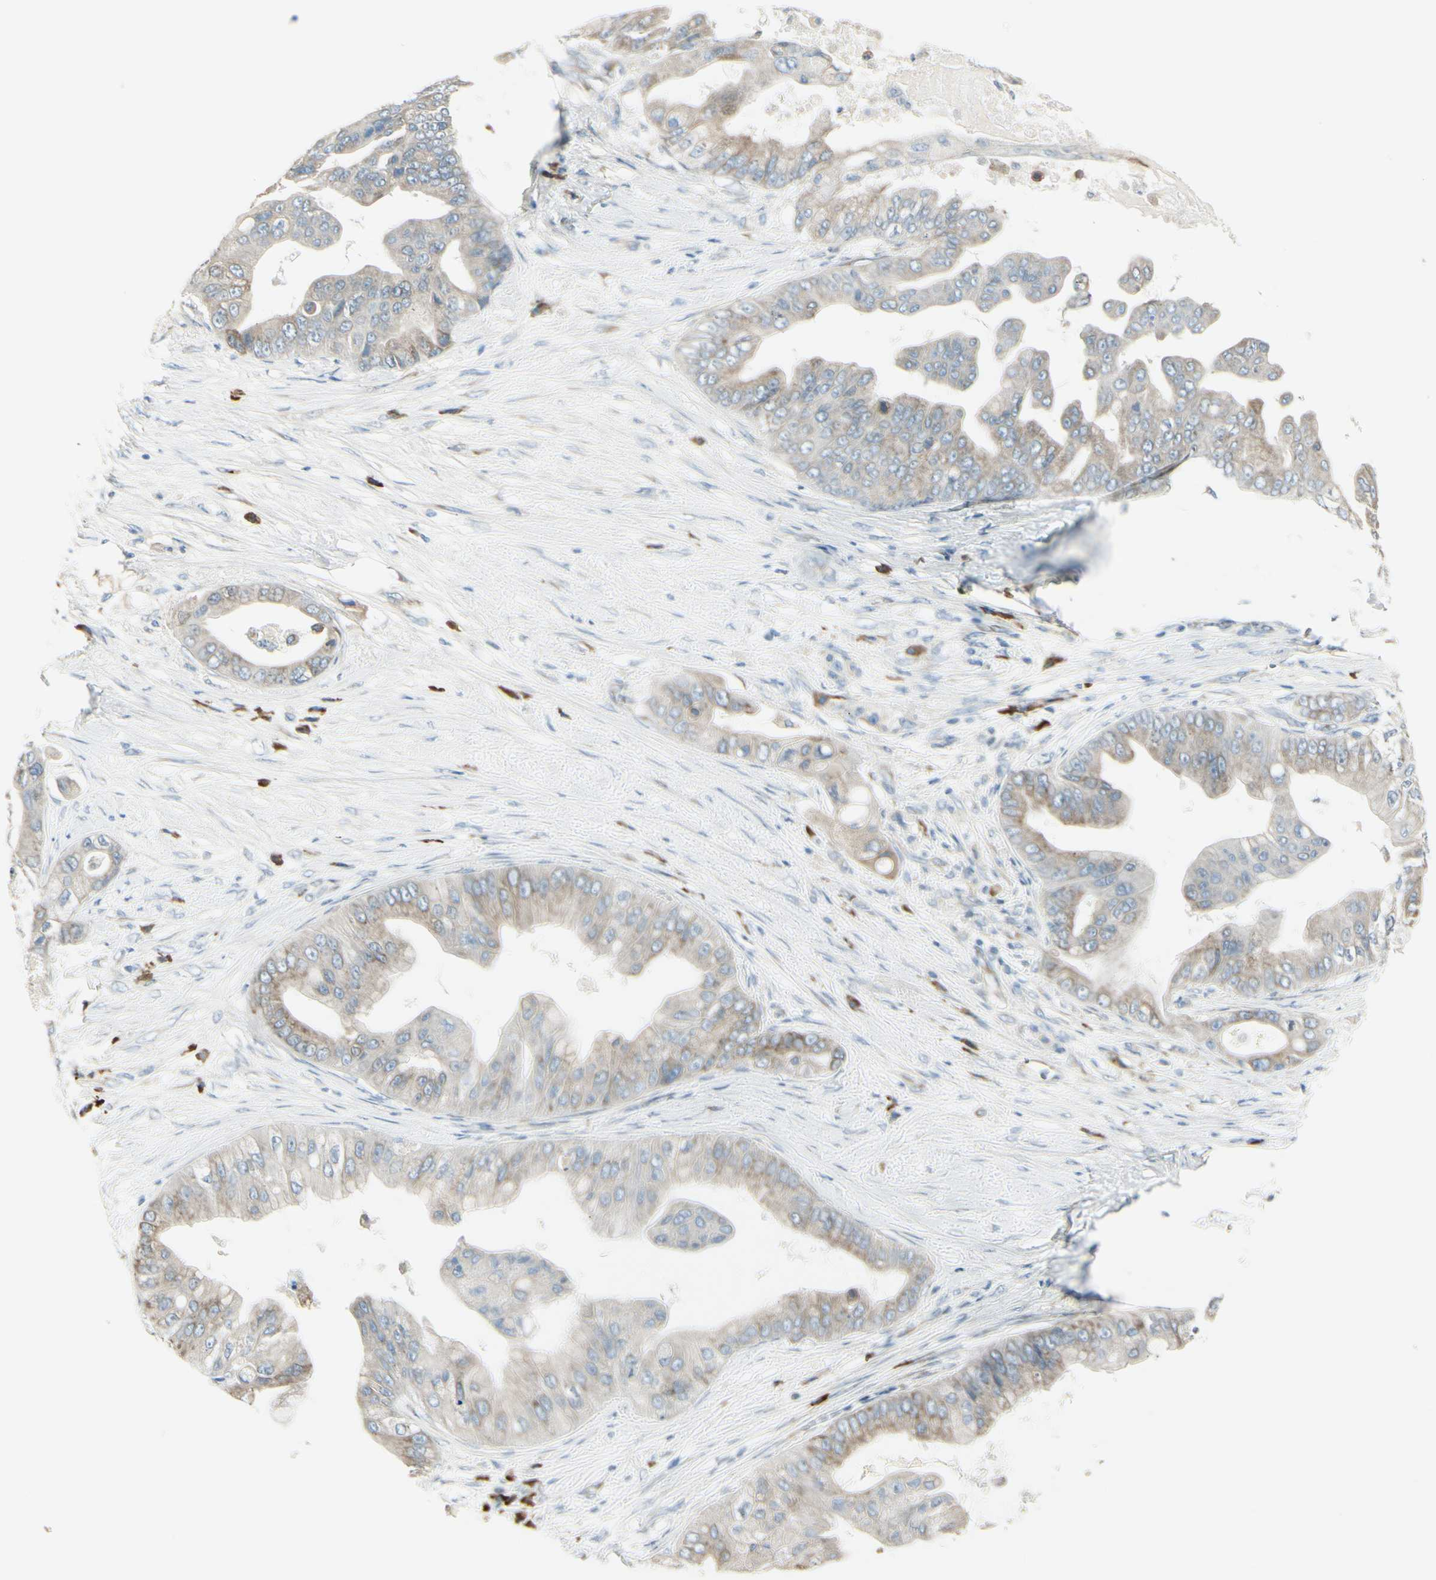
{"staining": {"intensity": "weak", "quantity": ">75%", "location": "cytoplasmic/membranous"}, "tissue": "pancreatic cancer", "cell_type": "Tumor cells", "image_type": "cancer", "snomed": [{"axis": "morphology", "description": "Adenocarcinoma, NOS"}, {"axis": "topography", "description": "Pancreas"}], "caption": "DAB immunohistochemical staining of human pancreatic cancer (adenocarcinoma) demonstrates weak cytoplasmic/membranous protein staining in about >75% of tumor cells.", "gene": "SELENOS", "patient": {"sex": "female", "age": 75}}